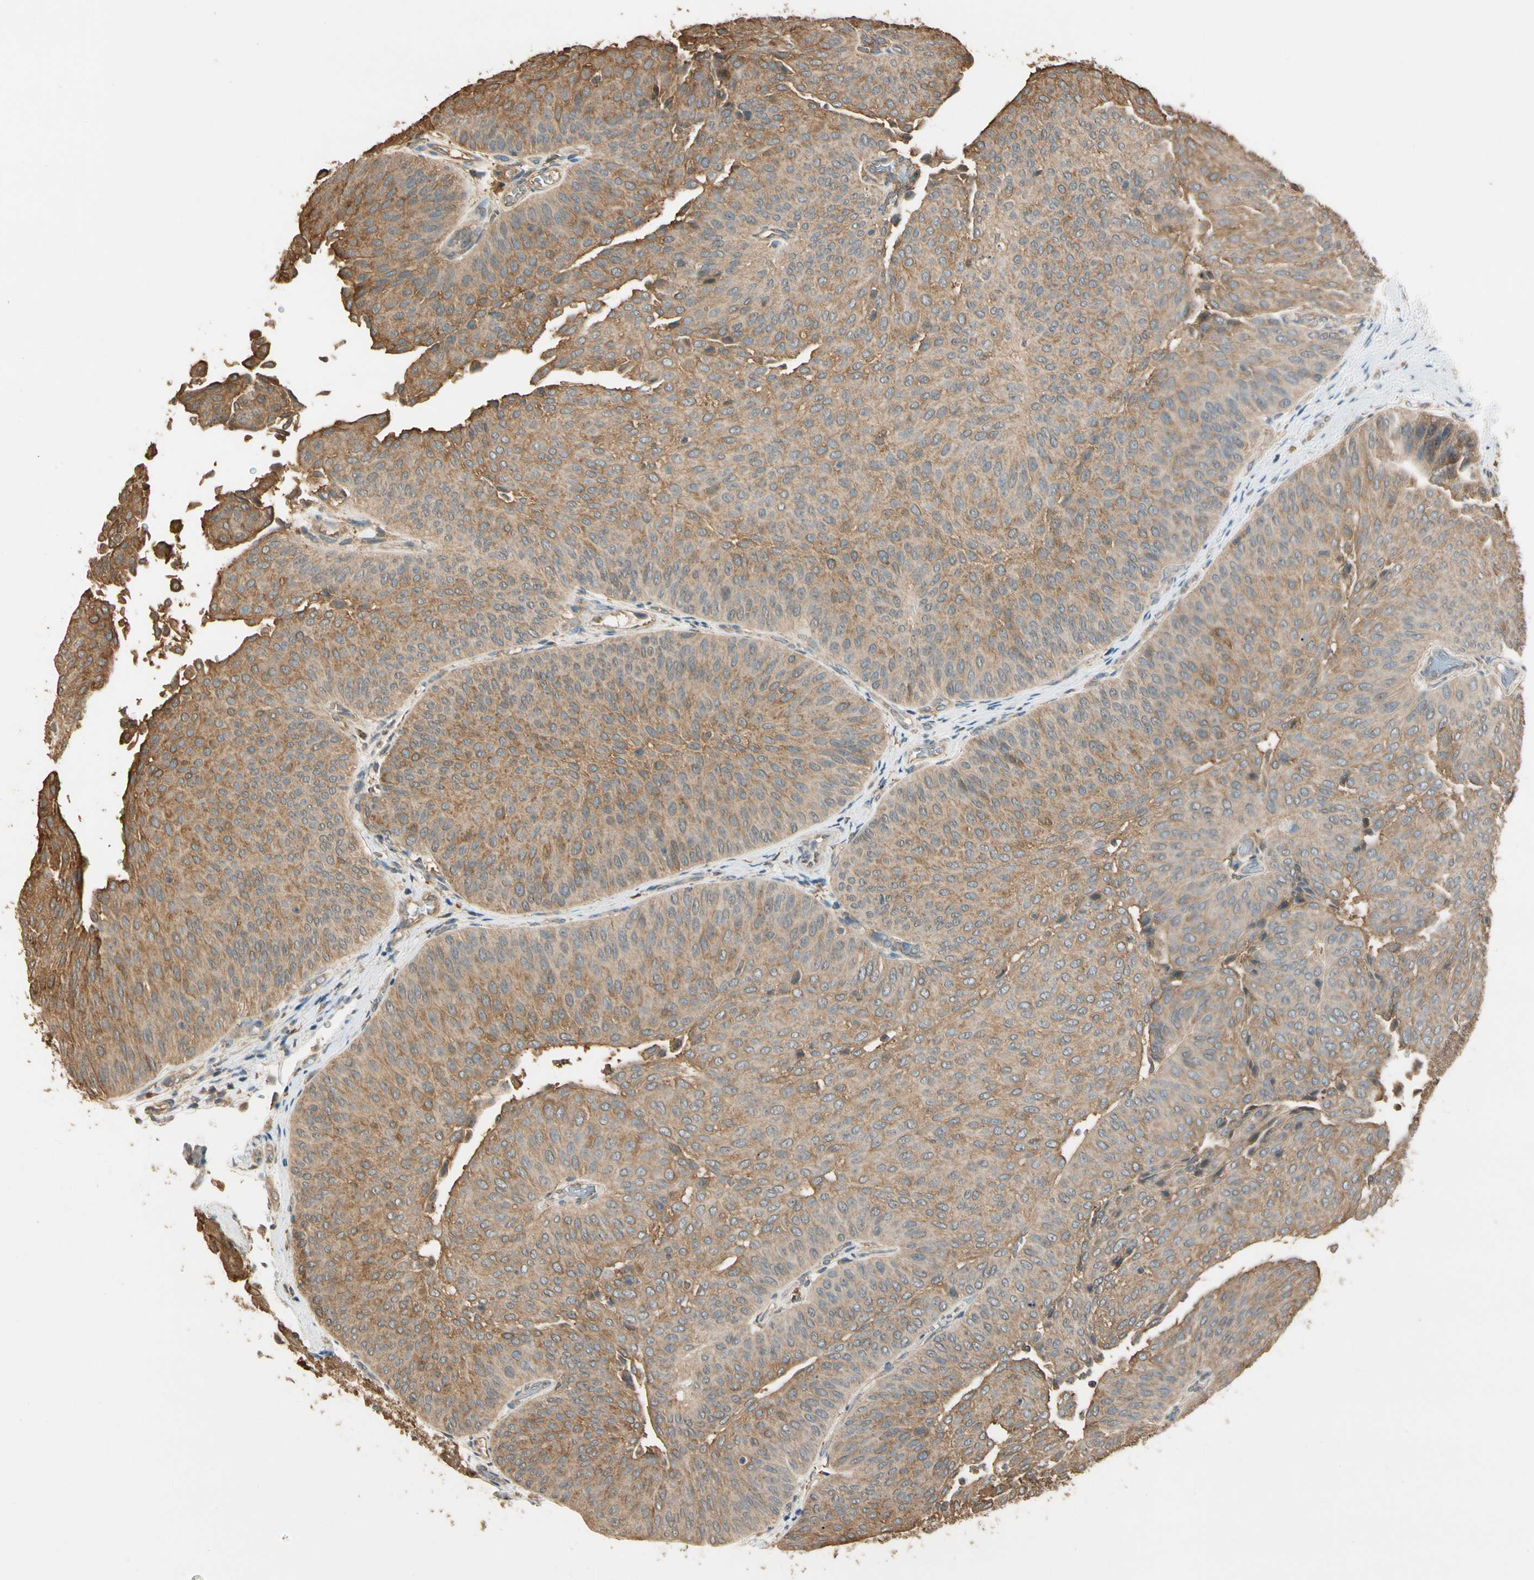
{"staining": {"intensity": "moderate", "quantity": ">75%", "location": "cytoplasmic/membranous"}, "tissue": "urothelial cancer", "cell_type": "Tumor cells", "image_type": "cancer", "snomed": [{"axis": "morphology", "description": "Urothelial carcinoma, Low grade"}, {"axis": "topography", "description": "Urinary bladder"}], "caption": "This micrograph demonstrates immunohistochemistry staining of urothelial carcinoma (low-grade), with medium moderate cytoplasmic/membranous staining in approximately >75% of tumor cells.", "gene": "CDH6", "patient": {"sex": "female", "age": 60}}